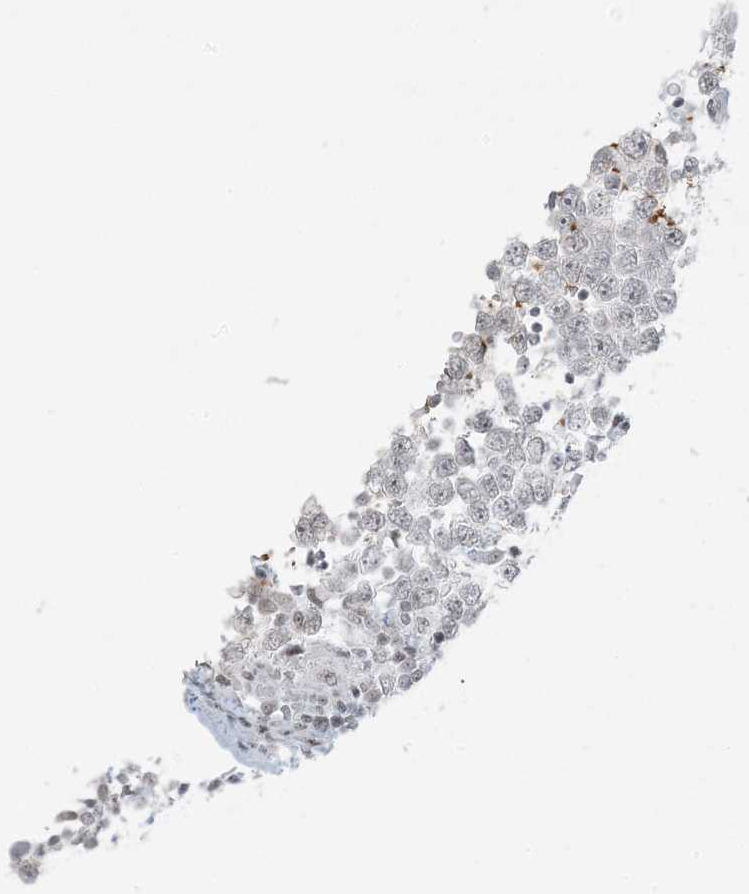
{"staining": {"intensity": "negative", "quantity": "none", "location": "none"}, "tissue": "testis cancer", "cell_type": "Tumor cells", "image_type": "cancer", "snomed": [{"axis": "morphology", "description": "Seminoma, NOS"}, {"axis": "topography", "description": "Testis"}], "caption": "DAB immunohistochemical staining of seminoma (testis) shows no significant positivity in tumor cells.", "gene": "ZNF787", "patient": {"sex": "male", "age": 65}}